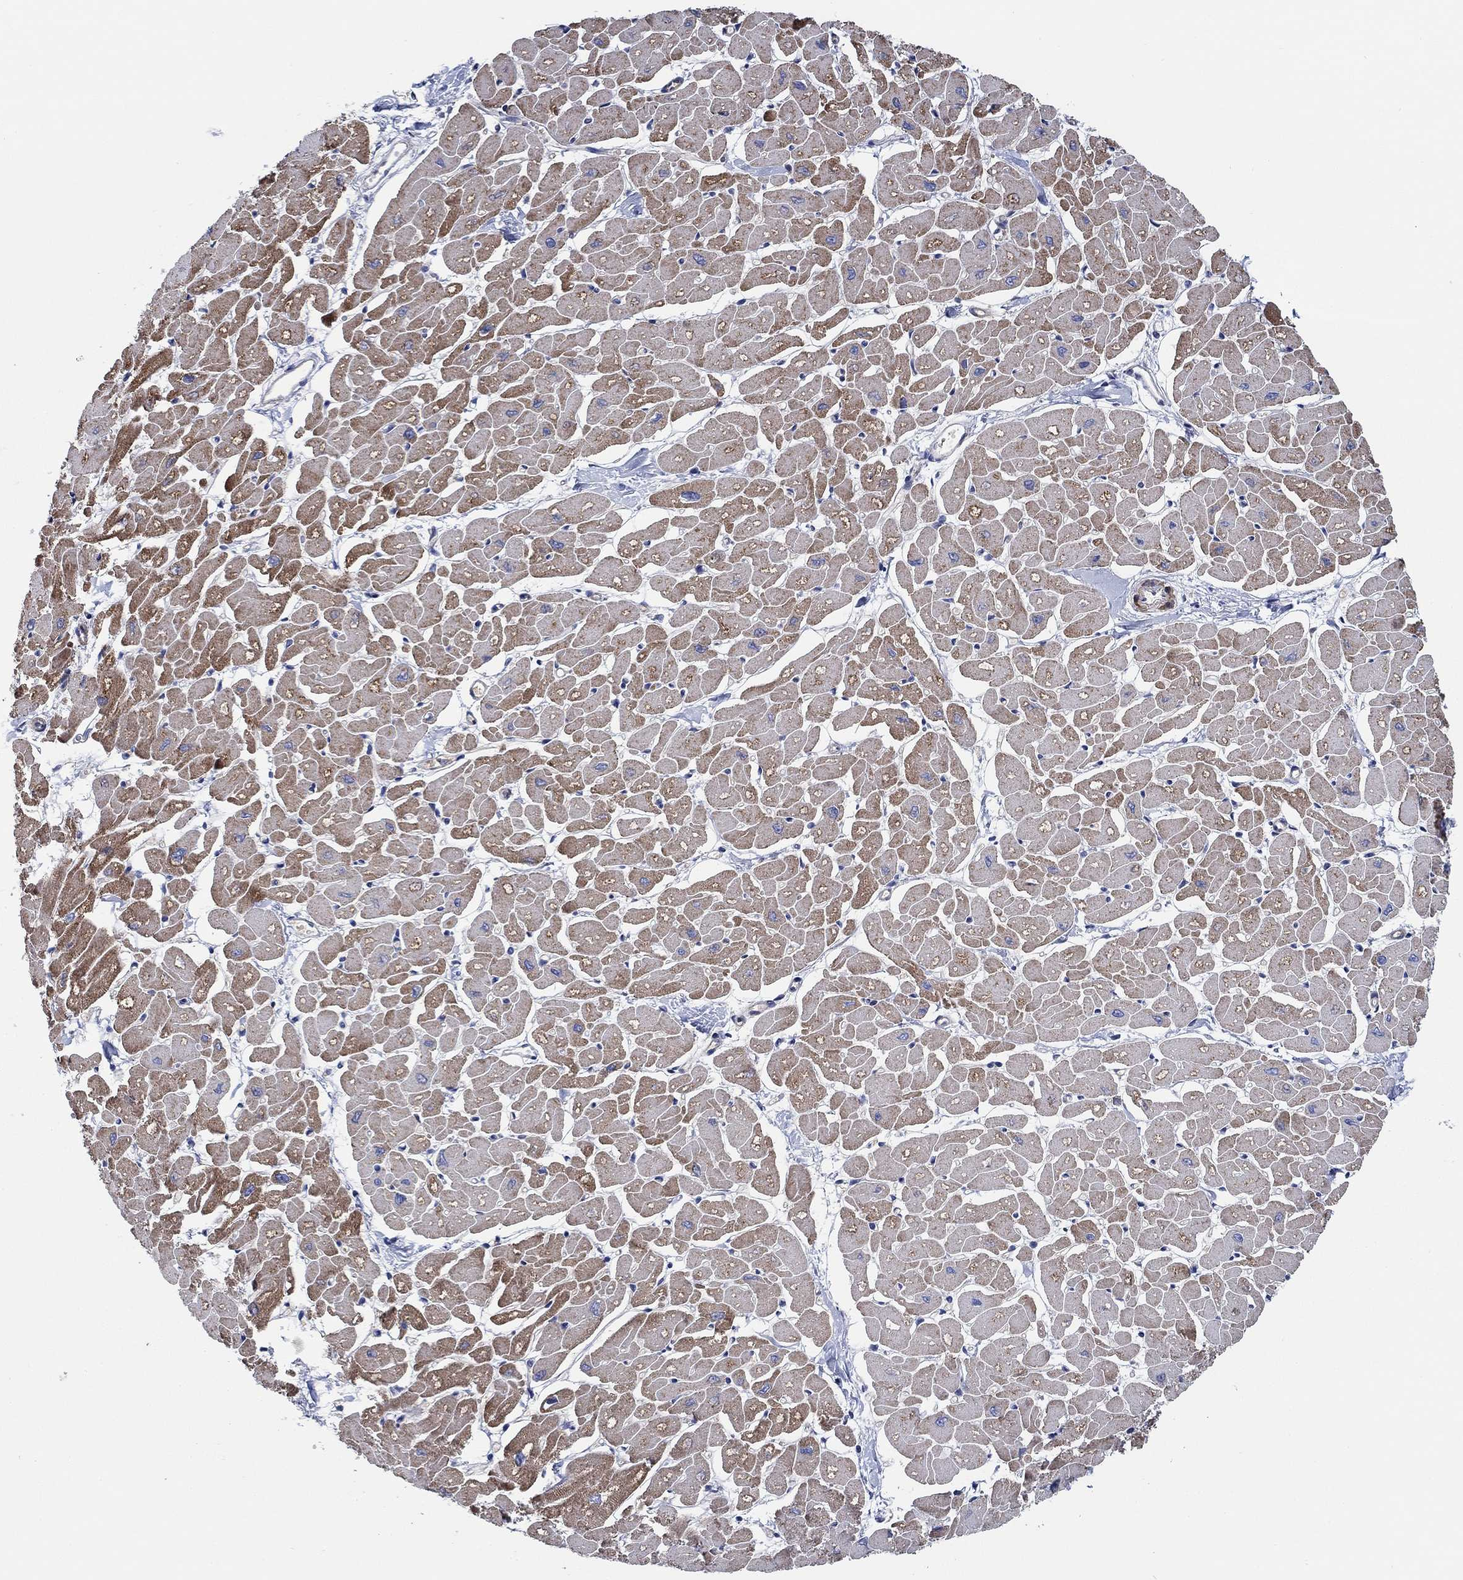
{"staining": {"intensity": "moderate", "quantity": ">75%", "location": "cytoplasmic/membranous"}, "tissue": "heart muscle", "cell_type": "Cardiomyocytes", "image_type": "normal", "snomed": [{"axis": "morphology", "description": "Normal tissue, NOS"}, {"axis": "topography", "description": "Heart"}], "caption": "Brown immunohistochemical staining in normal heart muscle displays moderate cytoplasmic/membranous expression in approximately >75% of cardiomyocytes. (DAB (3,3'-diaminobenzidine) IHC, brown staining for protein, blue staining for nuclei).", "gene": "FMN1", "patient": {"sex": "male", "age": 57}}